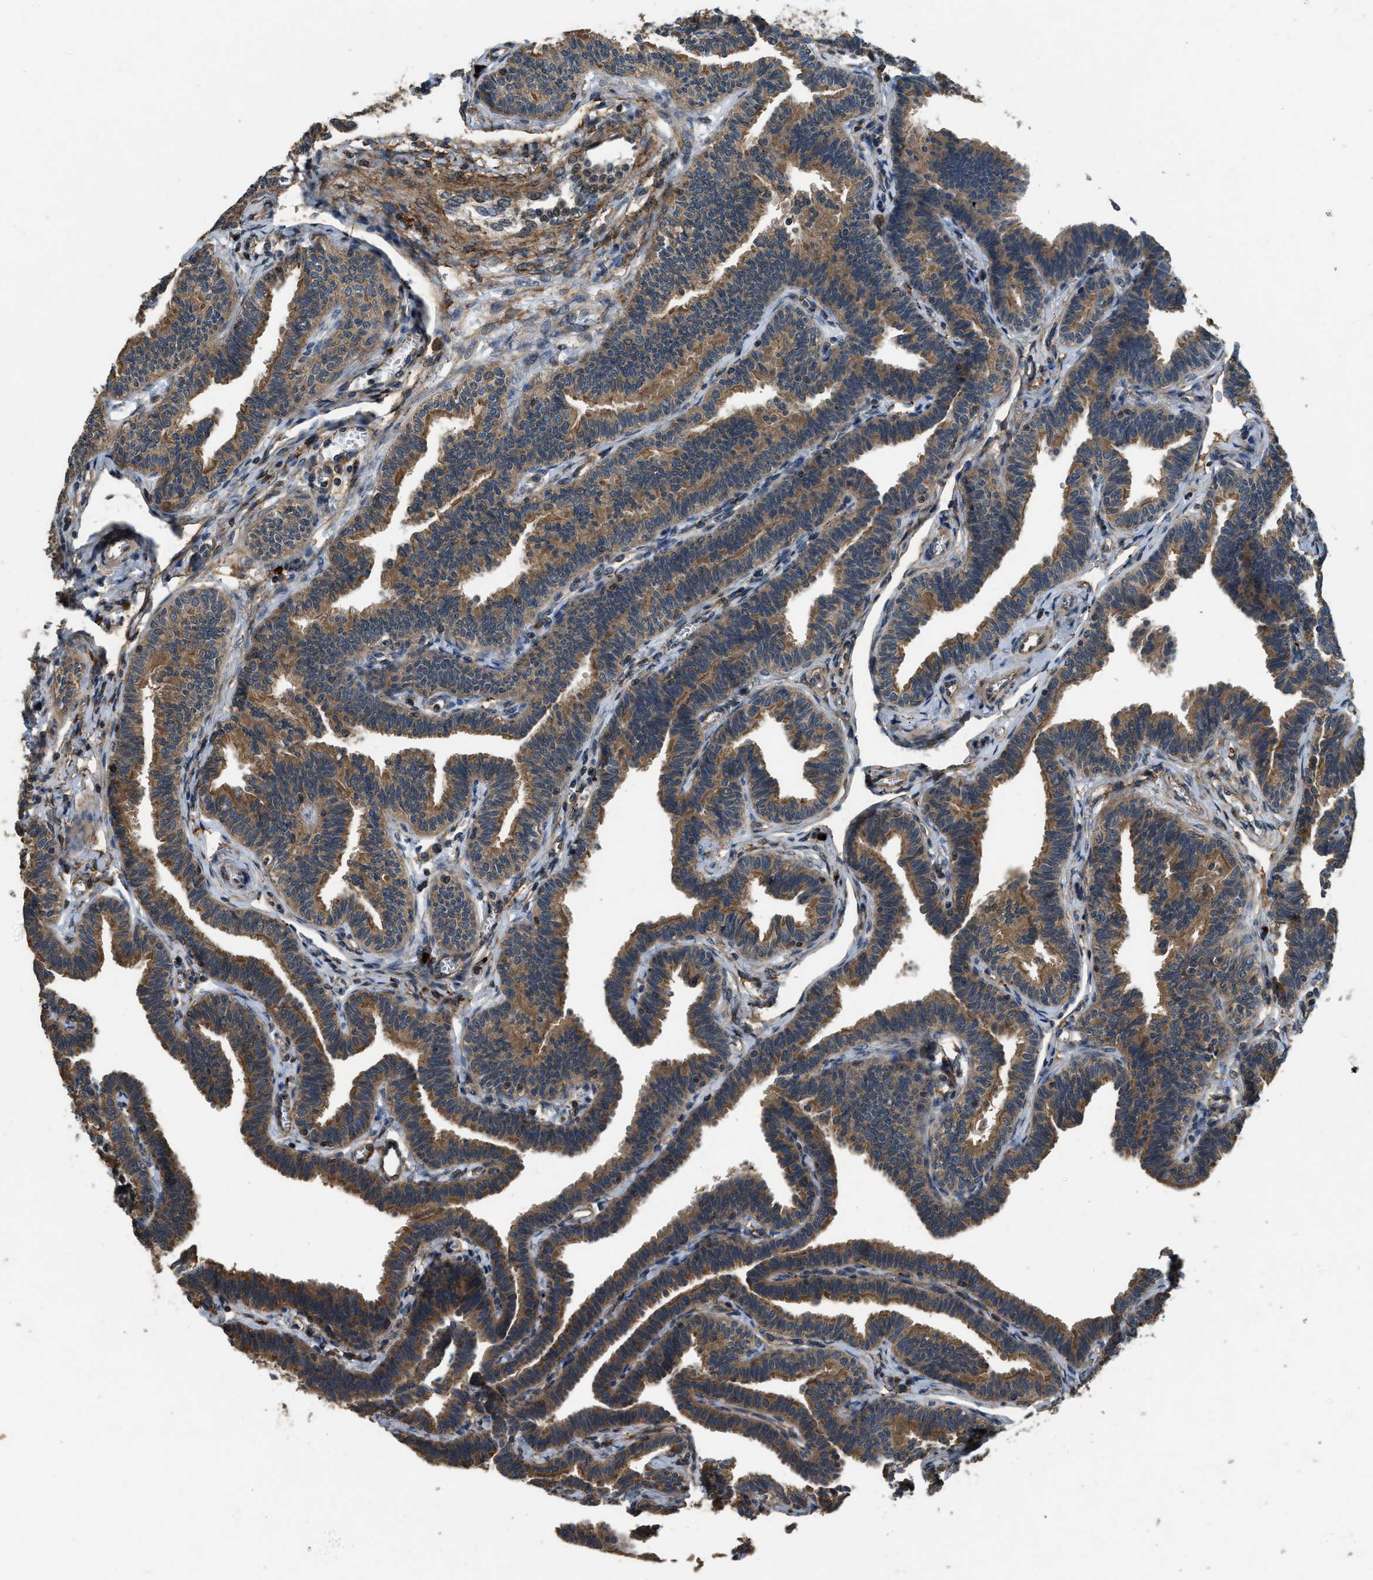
{"staining": {"intensity": "strong", "quantity": ">75%", "location": "cytoplasmic/membranous"}, "tissue": "fallopian tube", "cell_type": "Glandular cells", "image_type": "normal", "snomed": [{"axis": "morphology", "description": "Normal tissue, NOS"}, {"axis": "topography", "description": "Fallopian tube"}, {"axis": "topography", "description": "Ovary"}], "caption": "IHC (DAB (3,3'-diaminobenzidine)) staining of unremarkable human fallopian tube demonstrates strong cytoplasmic/membranous protein positivity in approximately >75% of glandular cells.", "gene": "GGH", "patient": {"sex": "female", "age": 23}}